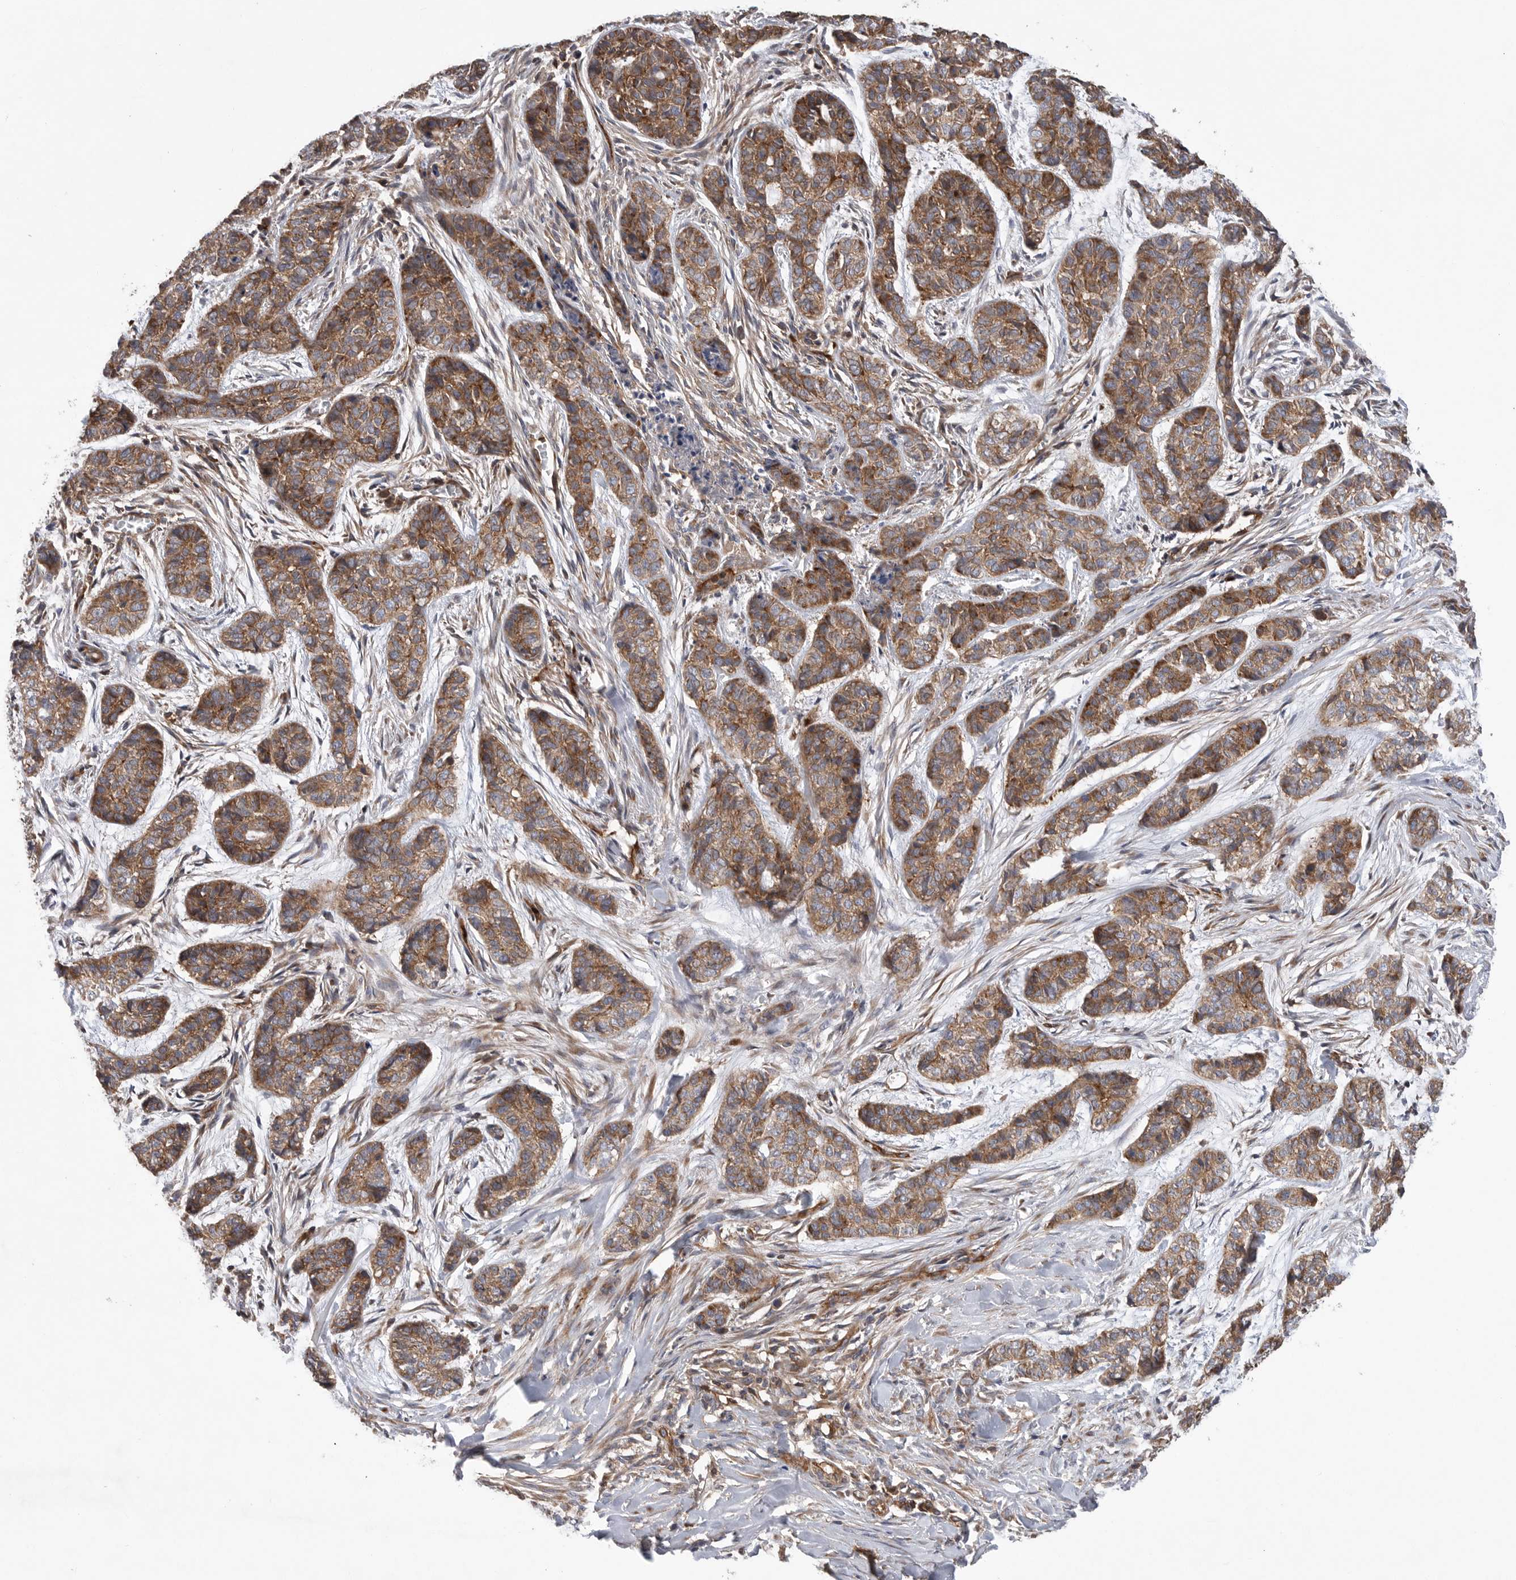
{"staining": {"intensity": "moderate", "quantity": ">75%", "location": "cytoplasmic/membranous"}, "tissue": "skin cancer", "cell_type": "Tumor cells", "image_type": "cancer", "snomed": [{"axis": "morphology", "description": "Basal cell carcinoma"}, {"axis": "topography", "description": "Skin"}], "caption": "IHC of human skin cancer shows medium levels of moderate cytoplasmic/membranous positivity in approximately >75% of tumor cells.", "gene": "PRKCH", "patient": {"sex": "female", "age": 64}}